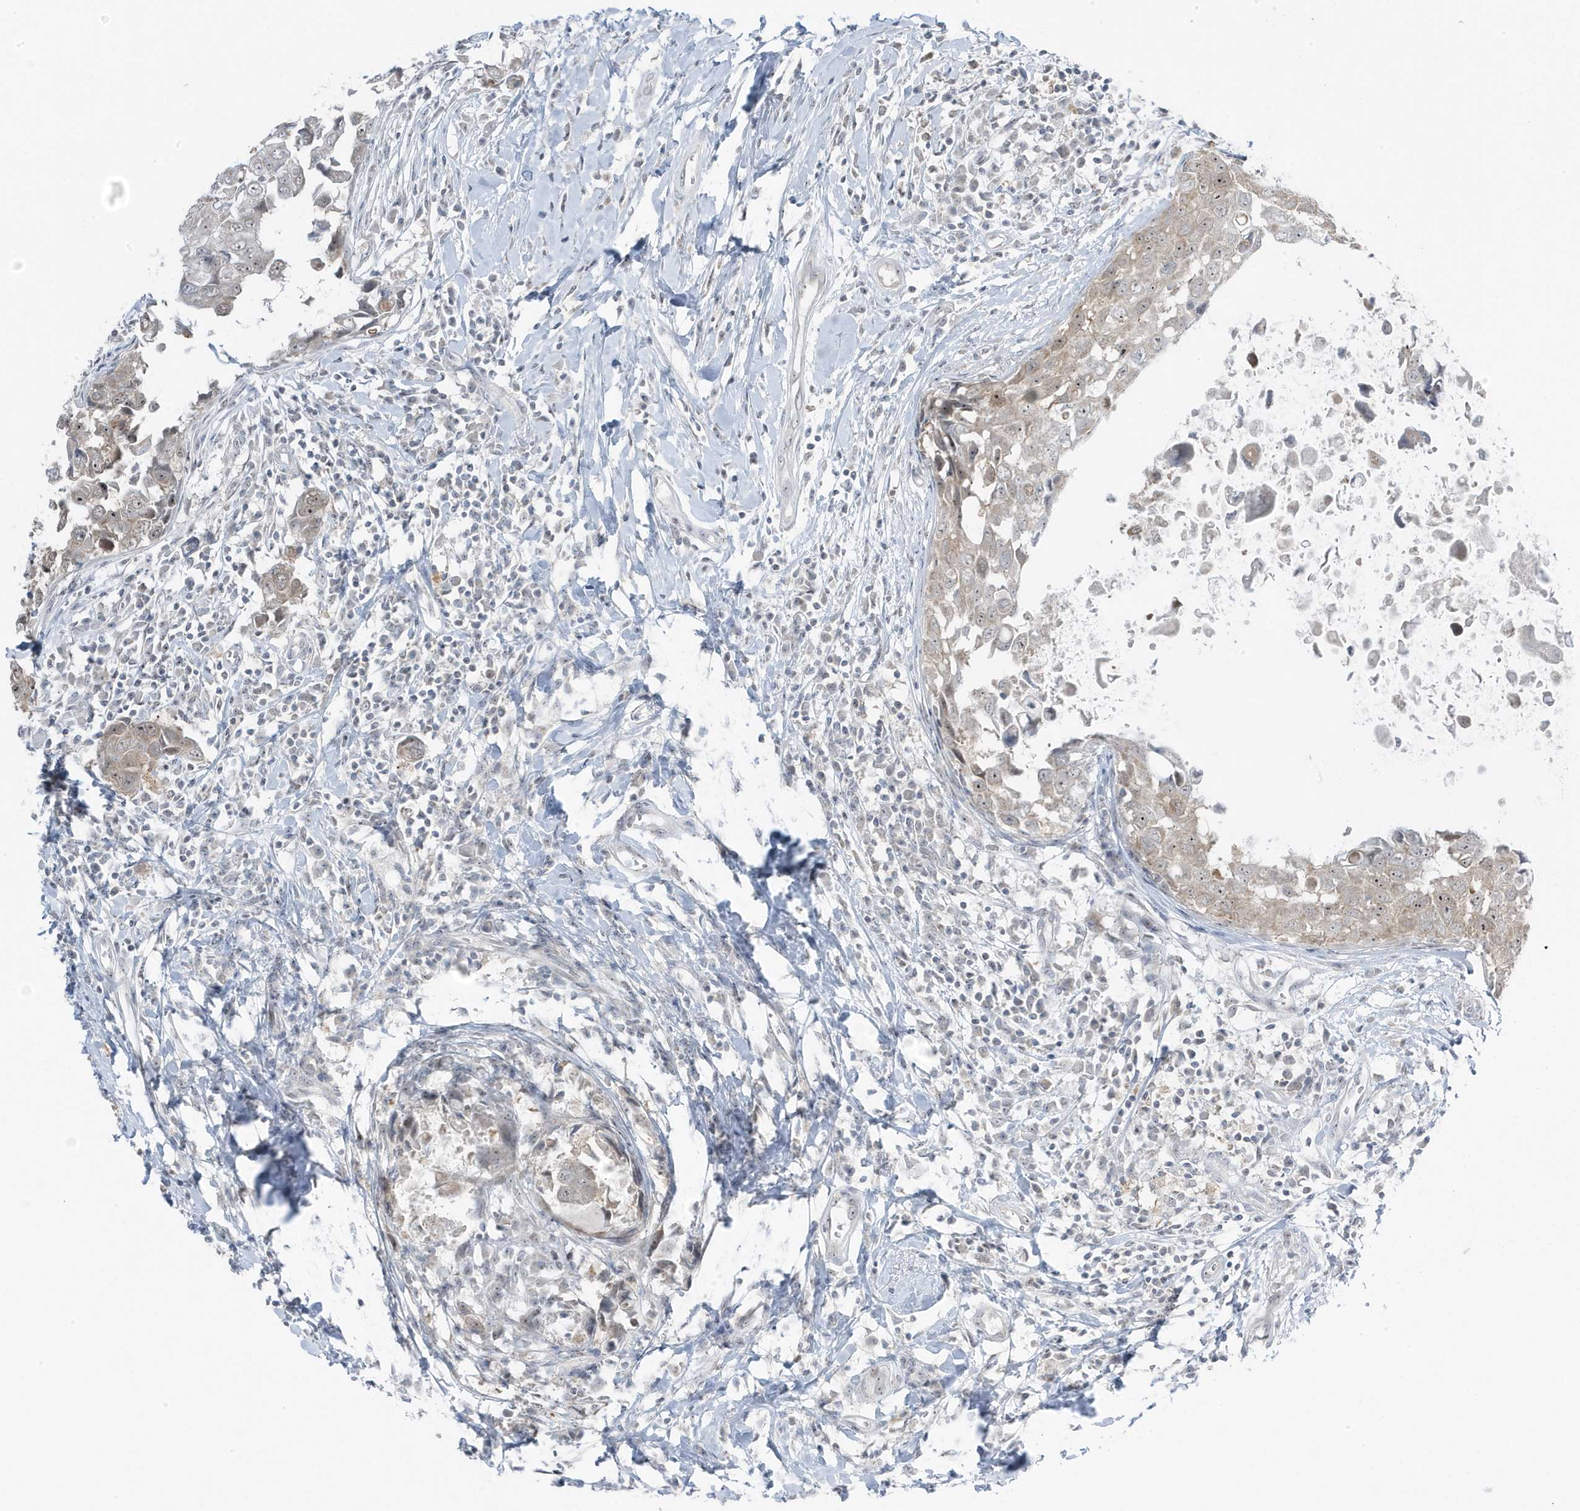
{"staining": {"intensity": "moderate", "quantity": "25%-75%", "location": "nuclear"}, "tissue": "breast cancer", "cell_type": "Tumor cells", "image_type": "cancer", "snomed": [{"axis": "morphology", "description": "Duct carcinoma"}, {"axis": "topography", "description": "Breast"}], "caption": "A brown stain shows moderate nuclear expression of a protein in breast intraductal carcinoma tumor cells.", "gene": "TSEN15", "patient": {"sex": "female", "age": 27}}